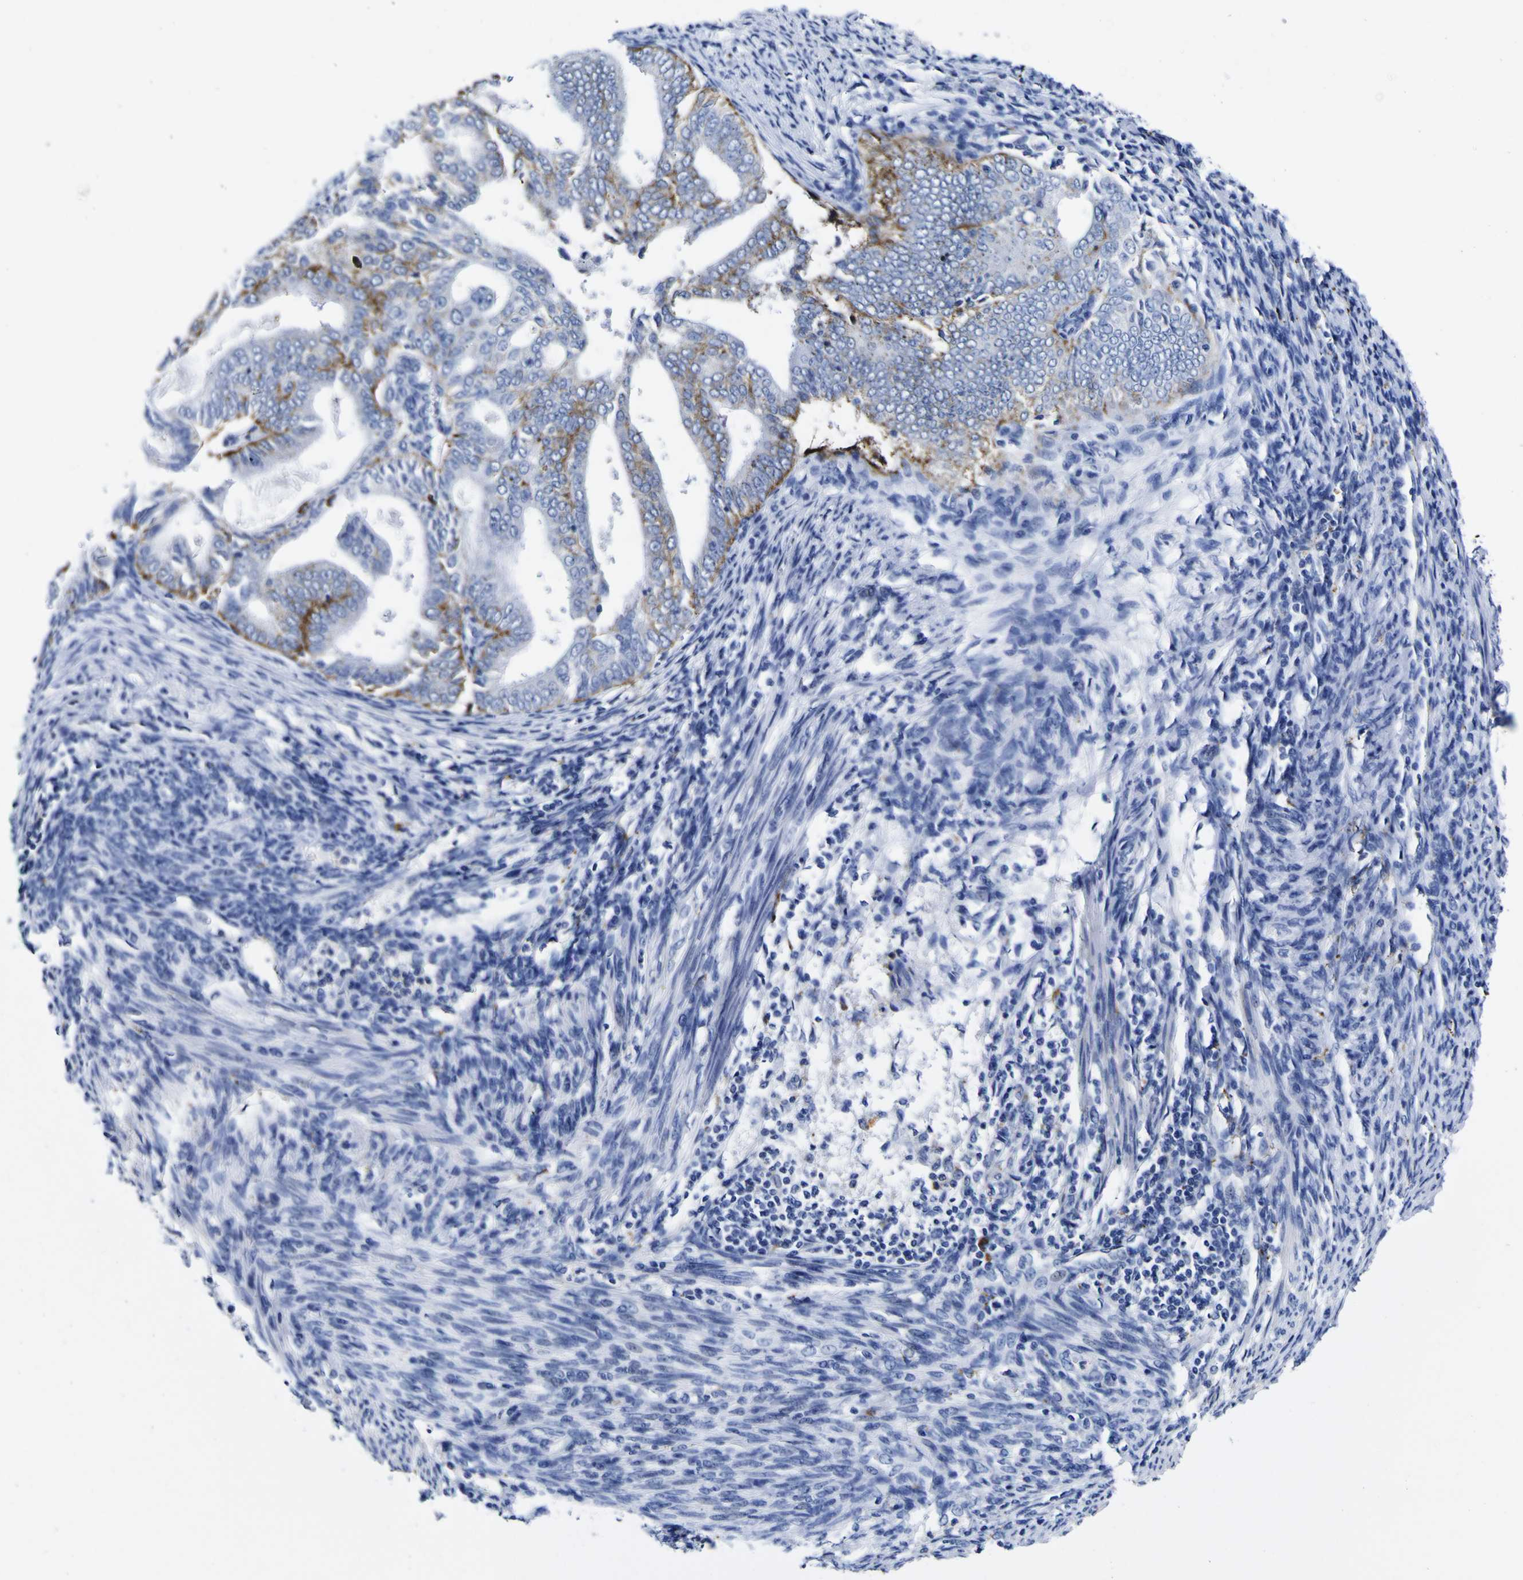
{"staining": {"intensity": "moderate", "quantity": ">75%", "location": "cytoplasmic/membranous"}, "tissue": "endometrial cancer", "cell_type": "Tumor cells", "image_type": "cancer", "snomed": [{"axis": "morphology", "description": "Adenocarcinoma, NOS"}, {"axis": "topography", "description": "Endometrium"}], "caption": "Endometrial adenocarcinoma stained with immunohistochemistry shows moderate cytoplasmic/membranous expression in about >75% of tumor cells.", "gene": "HLA-DQA1", "patient": {"sex": "female", "age": 58}}